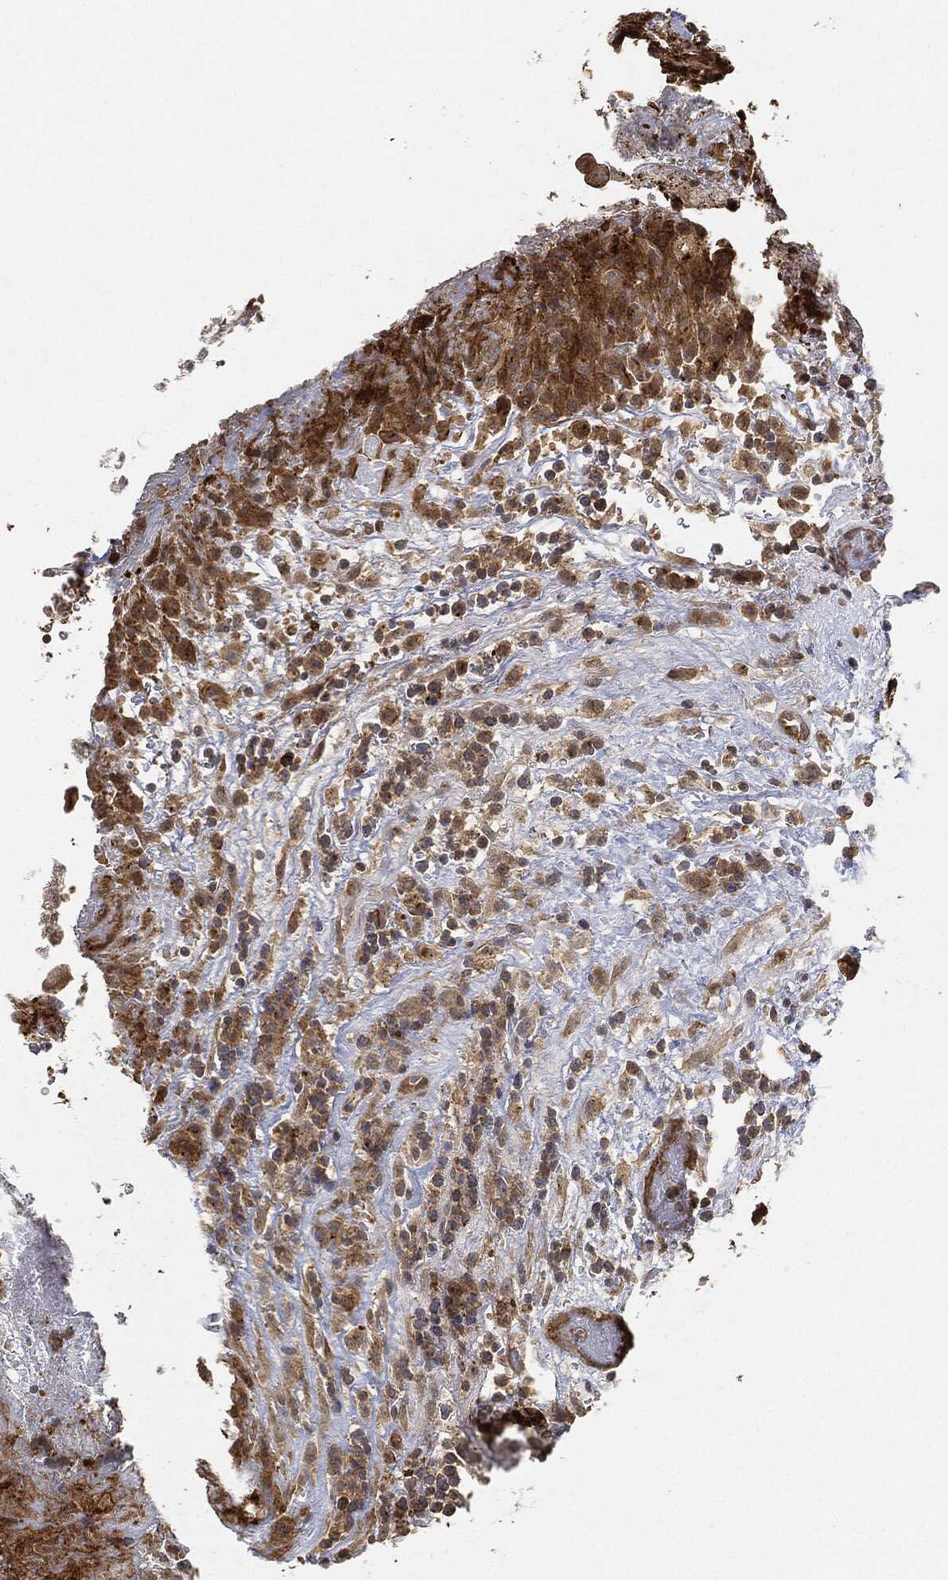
{"staining": {"intensity": "strong", "quantity": ">75%", "location": "cytoplasmic/membranous"}, "tissue": "urothelial cancer", "cell_type": "Tumor cells", "image_type": "cancer", "snomed": [{"axis": "morphology", "description": "Urothelial carcinoma, High grade"}, {"axis": "topography", "description": "Urinary bladder"}], "caption": "This photomicrograph reveals IHC staining of urothelial cancer, with high strong cytoplasmic/membranous staining in approximately >75% of tumor cells.", "gene": "TPT1", "patient": {"sex": "female", "age": 41}}